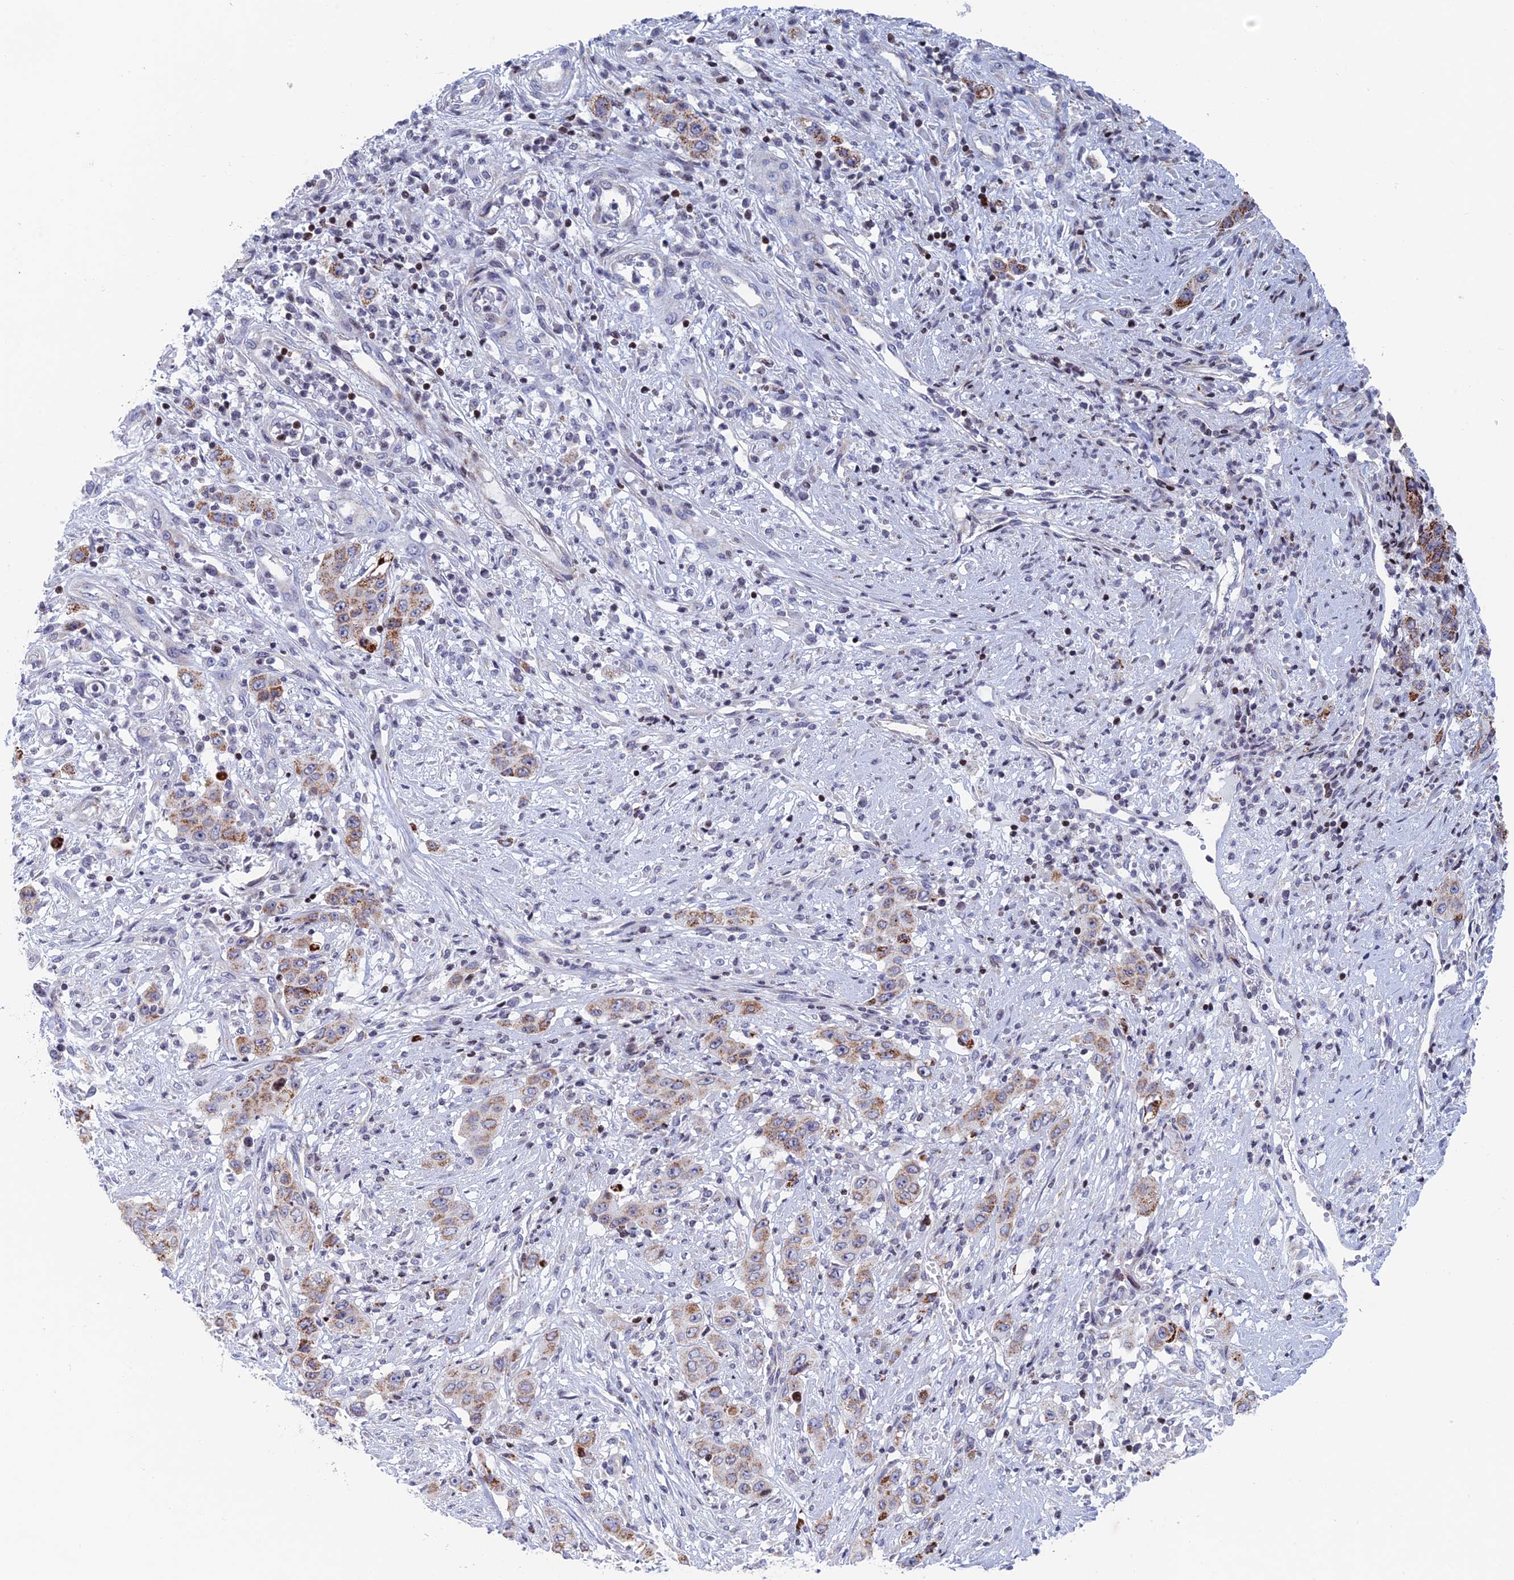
{"staining": {"intensity": "moderate", "quantity": ">75%", "location": "cytoplasmic/membranous"}, "tissue": "stomach cancer", "cell_type": "Tumor cells", "image_type": "cancer", "snomed": [{"axis": "morphology", "description": "Adenocarcinoma, NOS"}, {"axis": "topography", "description": "Stomach, upper"}], "caption": "An immunohistochemistry photomicrograph of neoplastic tissue is shown. Protein staining in brown highlights moderate cytoplasmic/membranous positivity in adenocarcinoma (stomach) within tumor cells.", "gene": "AFF3", "patient": {"sex": "male", "age": 62}}